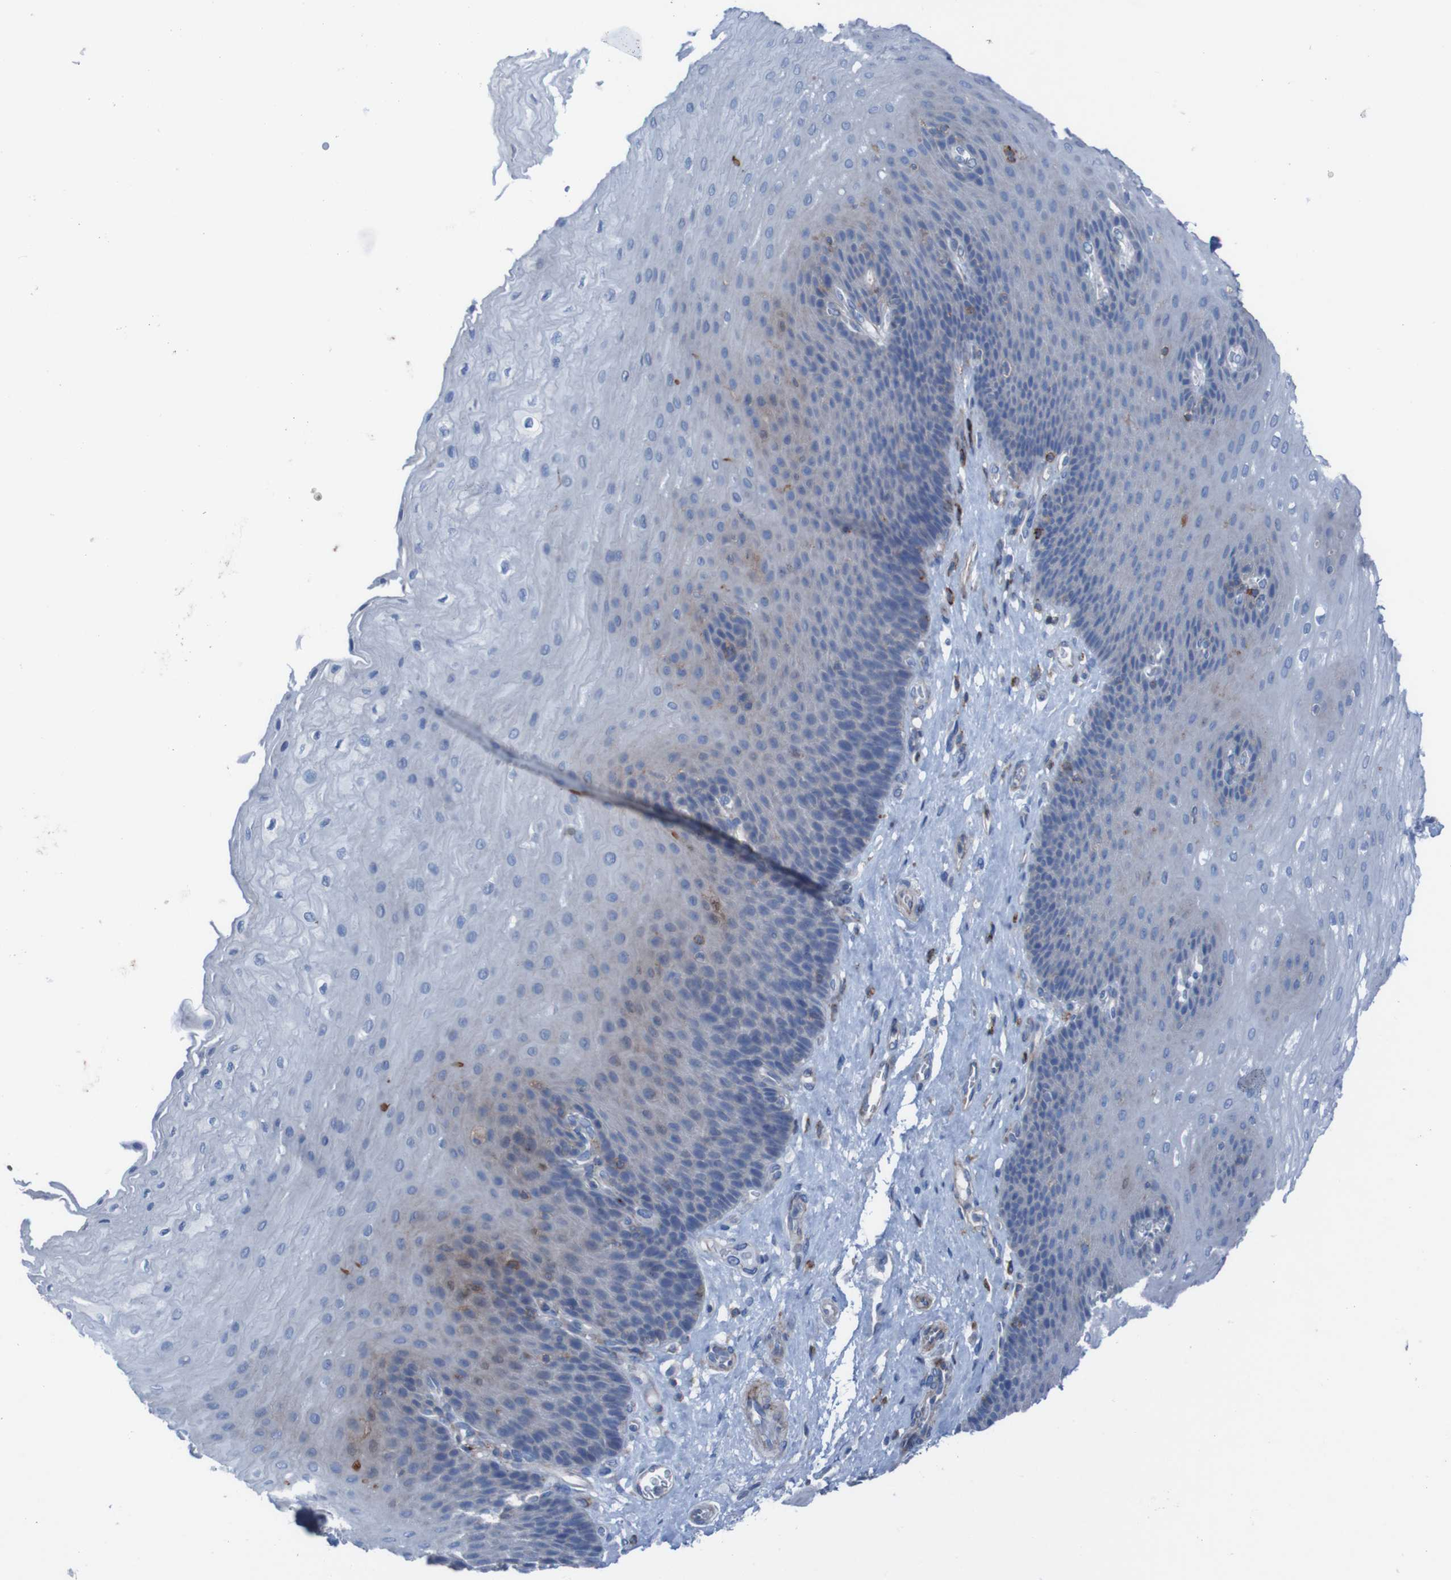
{"staining": {"intensity": "weak", "quantity": "<25%", "location": "cytoplasmic/membranous"}, "tissue": "esophagus", "cell_type": "Squamous epithelial cells", "image_type": "normal", "snomed": [{"axis": "morphology", "description": "Normal tissue, NOS"}, {"axis": "topography", "description": "Esophagus"}], "caption": "Immunohistochemistry image of unremarkable esophagus: esophagus stained with DAB (3,3'-diaminobenzidine) reveals no significant protein expression in squamous epithelial cells.", "gene": "RNF182", "patient": {"sex": "female", "age": 72}}